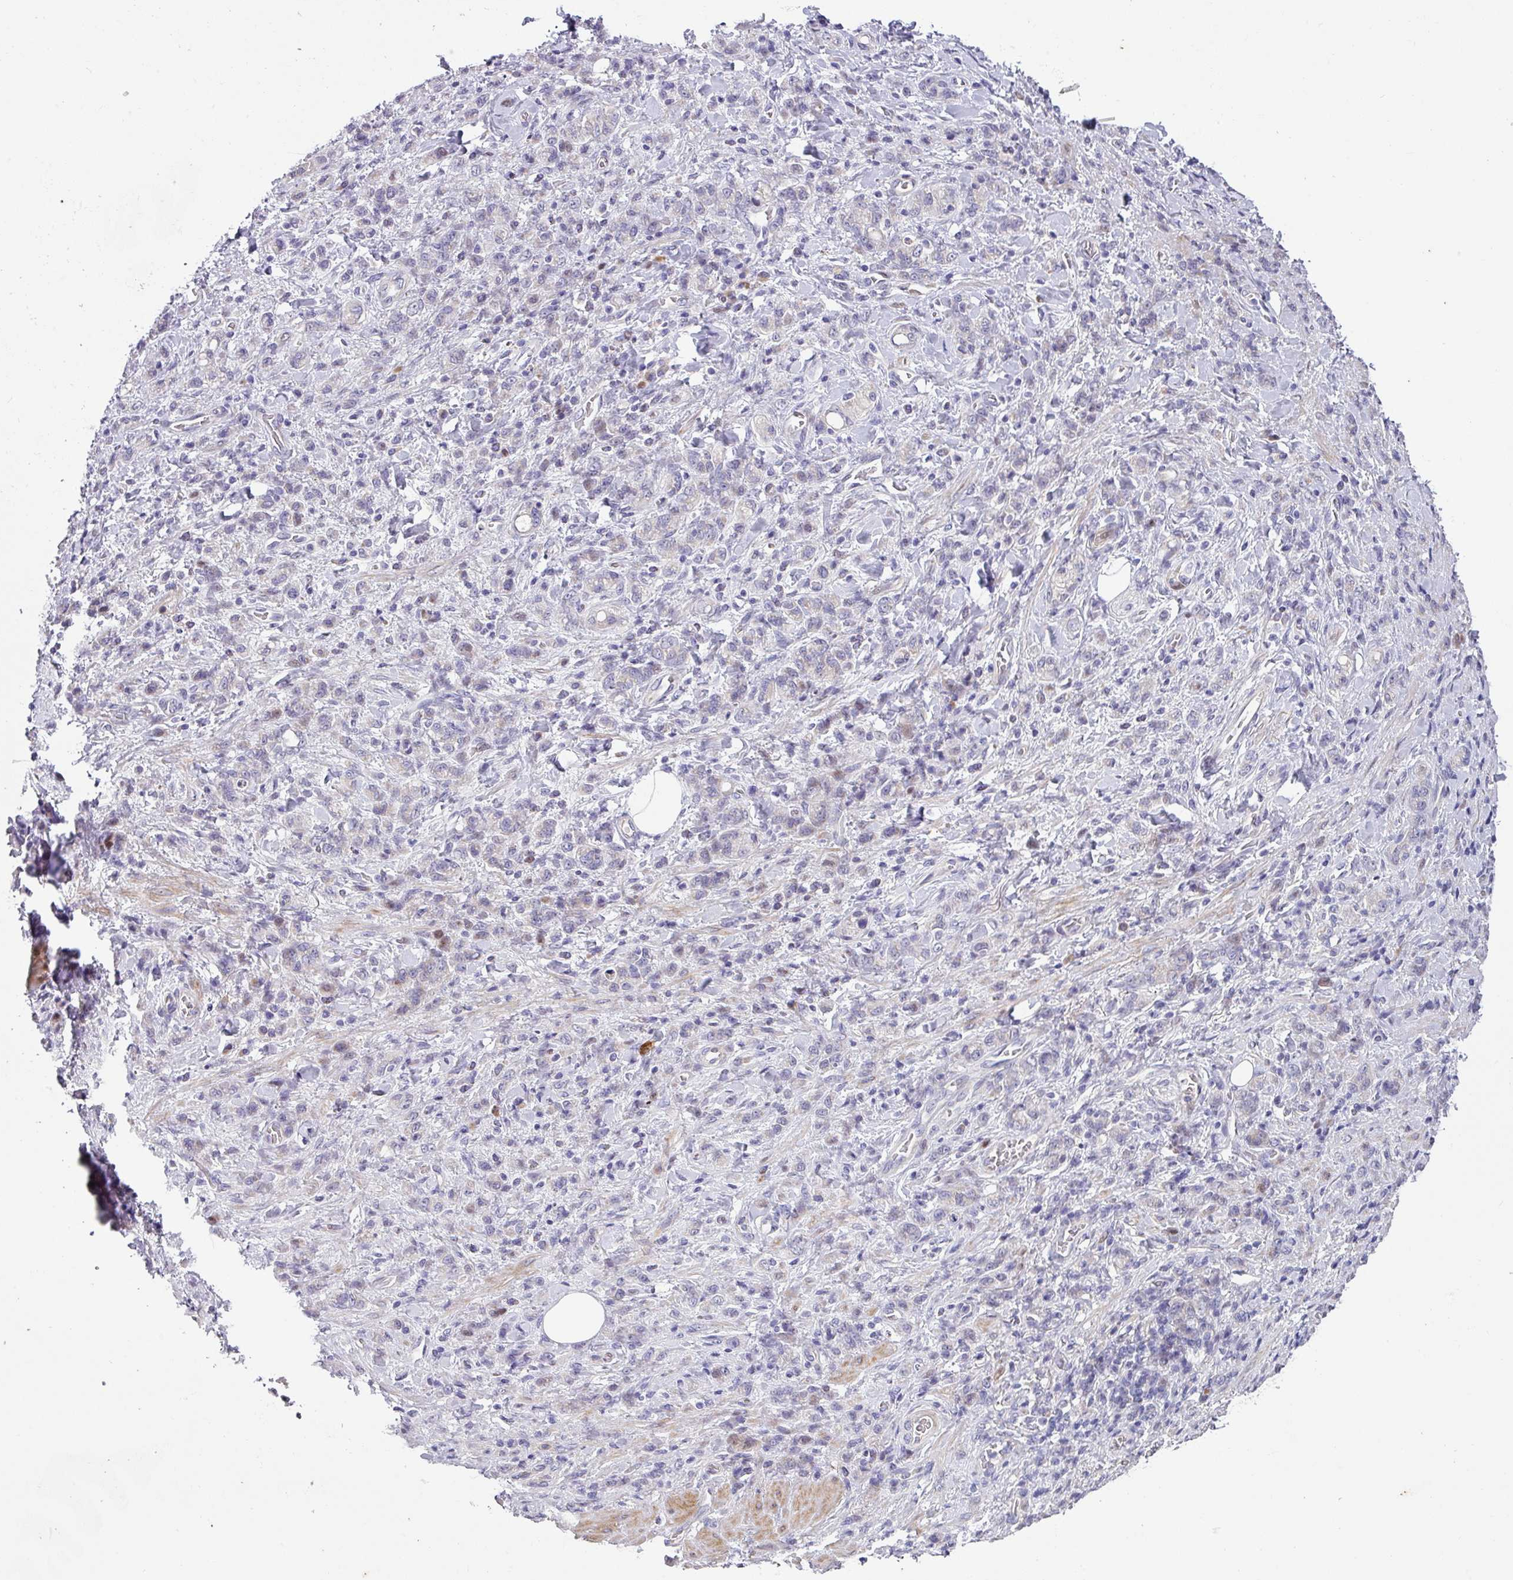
{"staining": {"intensity": "negative", "quantity": "none", "location": "none"}, "tissue": "stomach cancer", "cell_type": "Tumor cells", "image_type": "cancer", "snomed": [{"axis": "morphology", "description": "Adenocarcinoma, NOS"}, {"axis": "topography", "description": "Stomach"}], "caption": "IHC image of neoplastic tissue: human stomach cancer (adenocarcinoma) stained with DAB (3,3'-diaminobenzidine) shows no significant protein staining in tumor cells.", "gene": "KLHL3", "patient": {"sex": "male", "age": 77}}